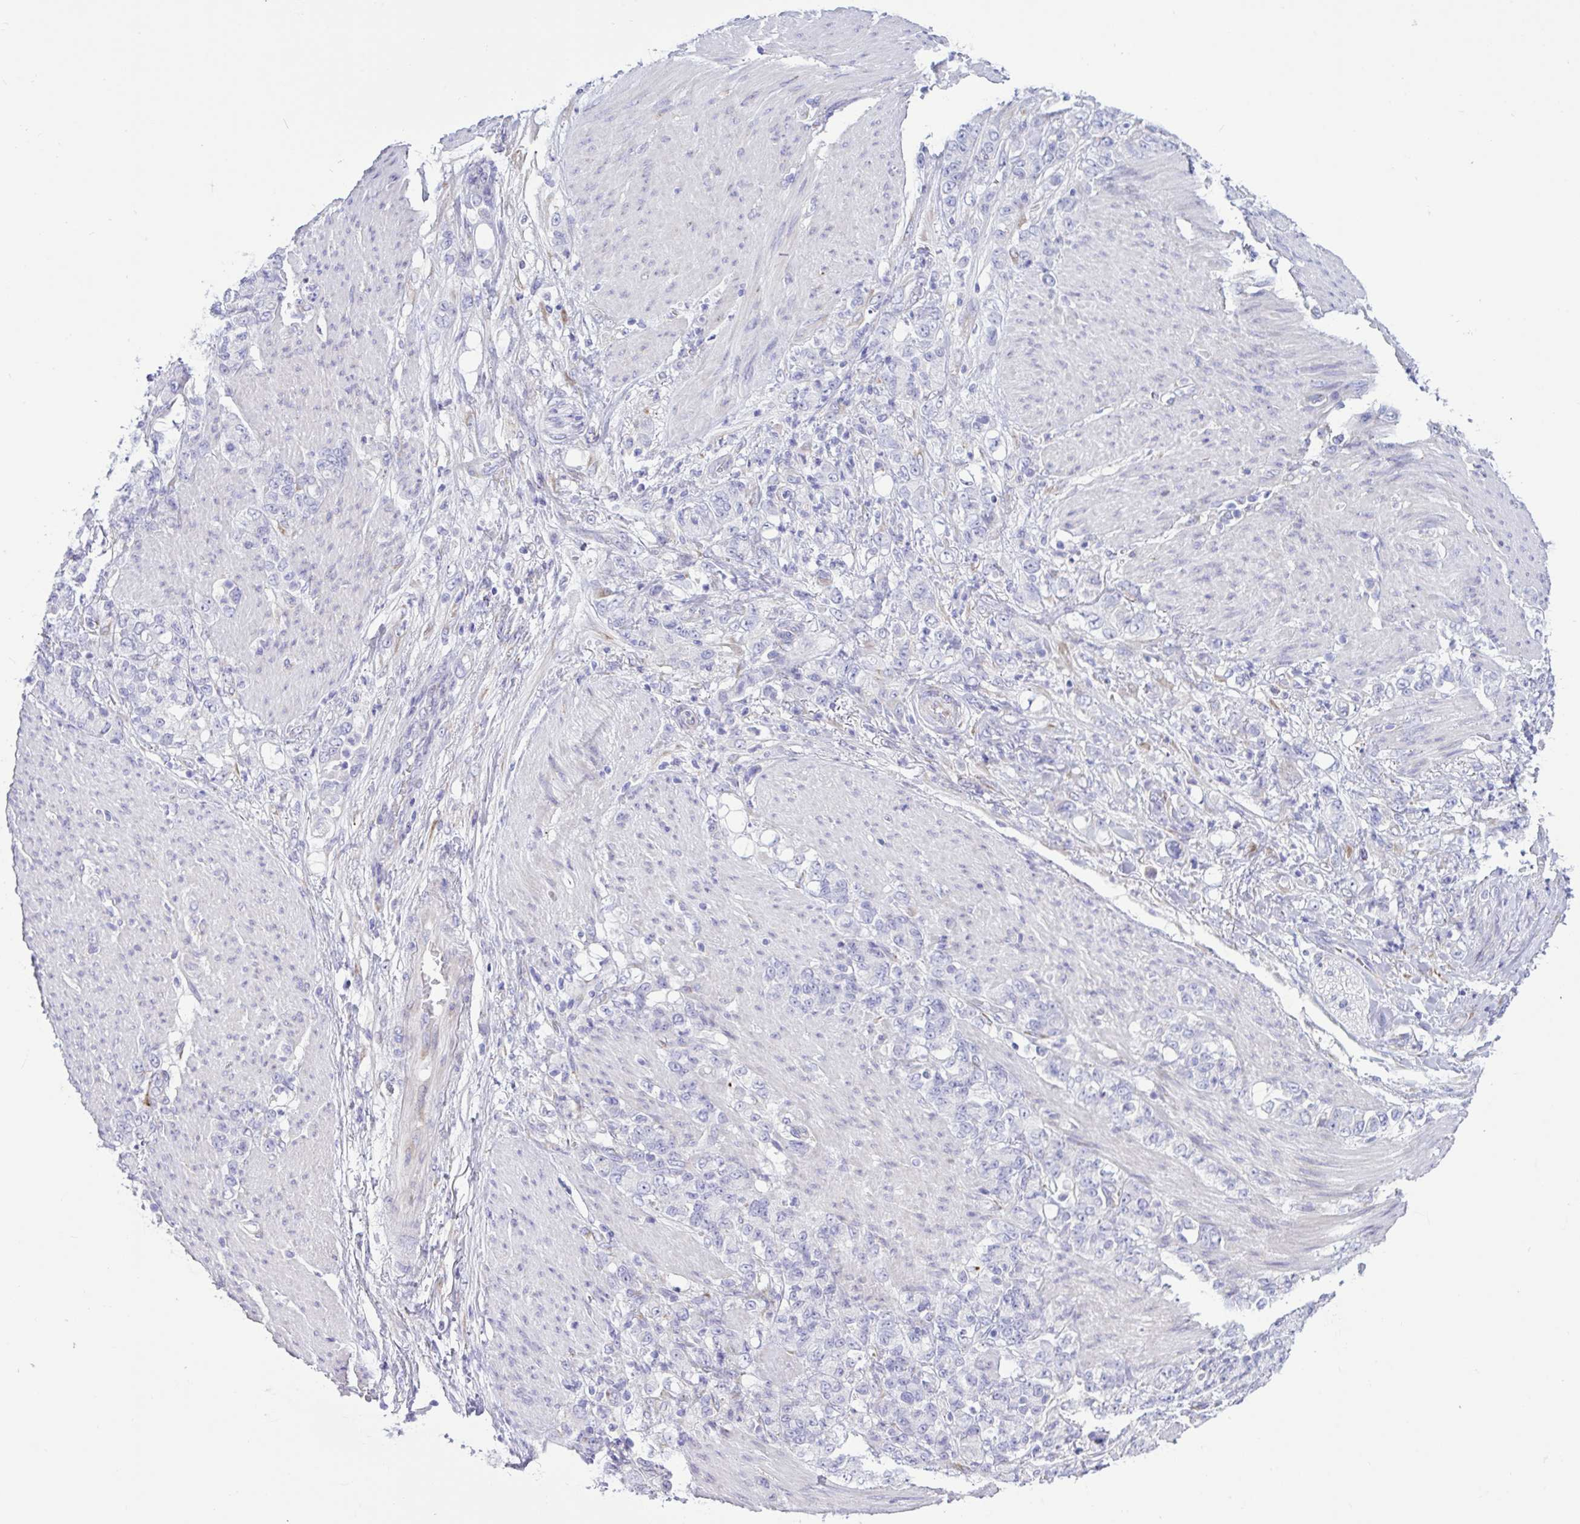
{"staining": {"intensity": "negative", "quantity": "none", "location": "none"}, "tissue": "stomach cancer", "cell_type": "Tumor cells", "image_type": "cancer", "snomed": [{"axis": "morphology", "description": "Adenocarcinoma, NOS"}, {"axis": "topography", "description": "Stomach"}], "caption": "Tumor cells show no significant expression in stomach cancer. (Stains: DAB immunohistochemistry (IHC) with hematoxylin counter stain, Microscopy: brightfield microscopy at high magnification).", "gene": "DSC3", "patient": {"sex": "female", "age": 79}}